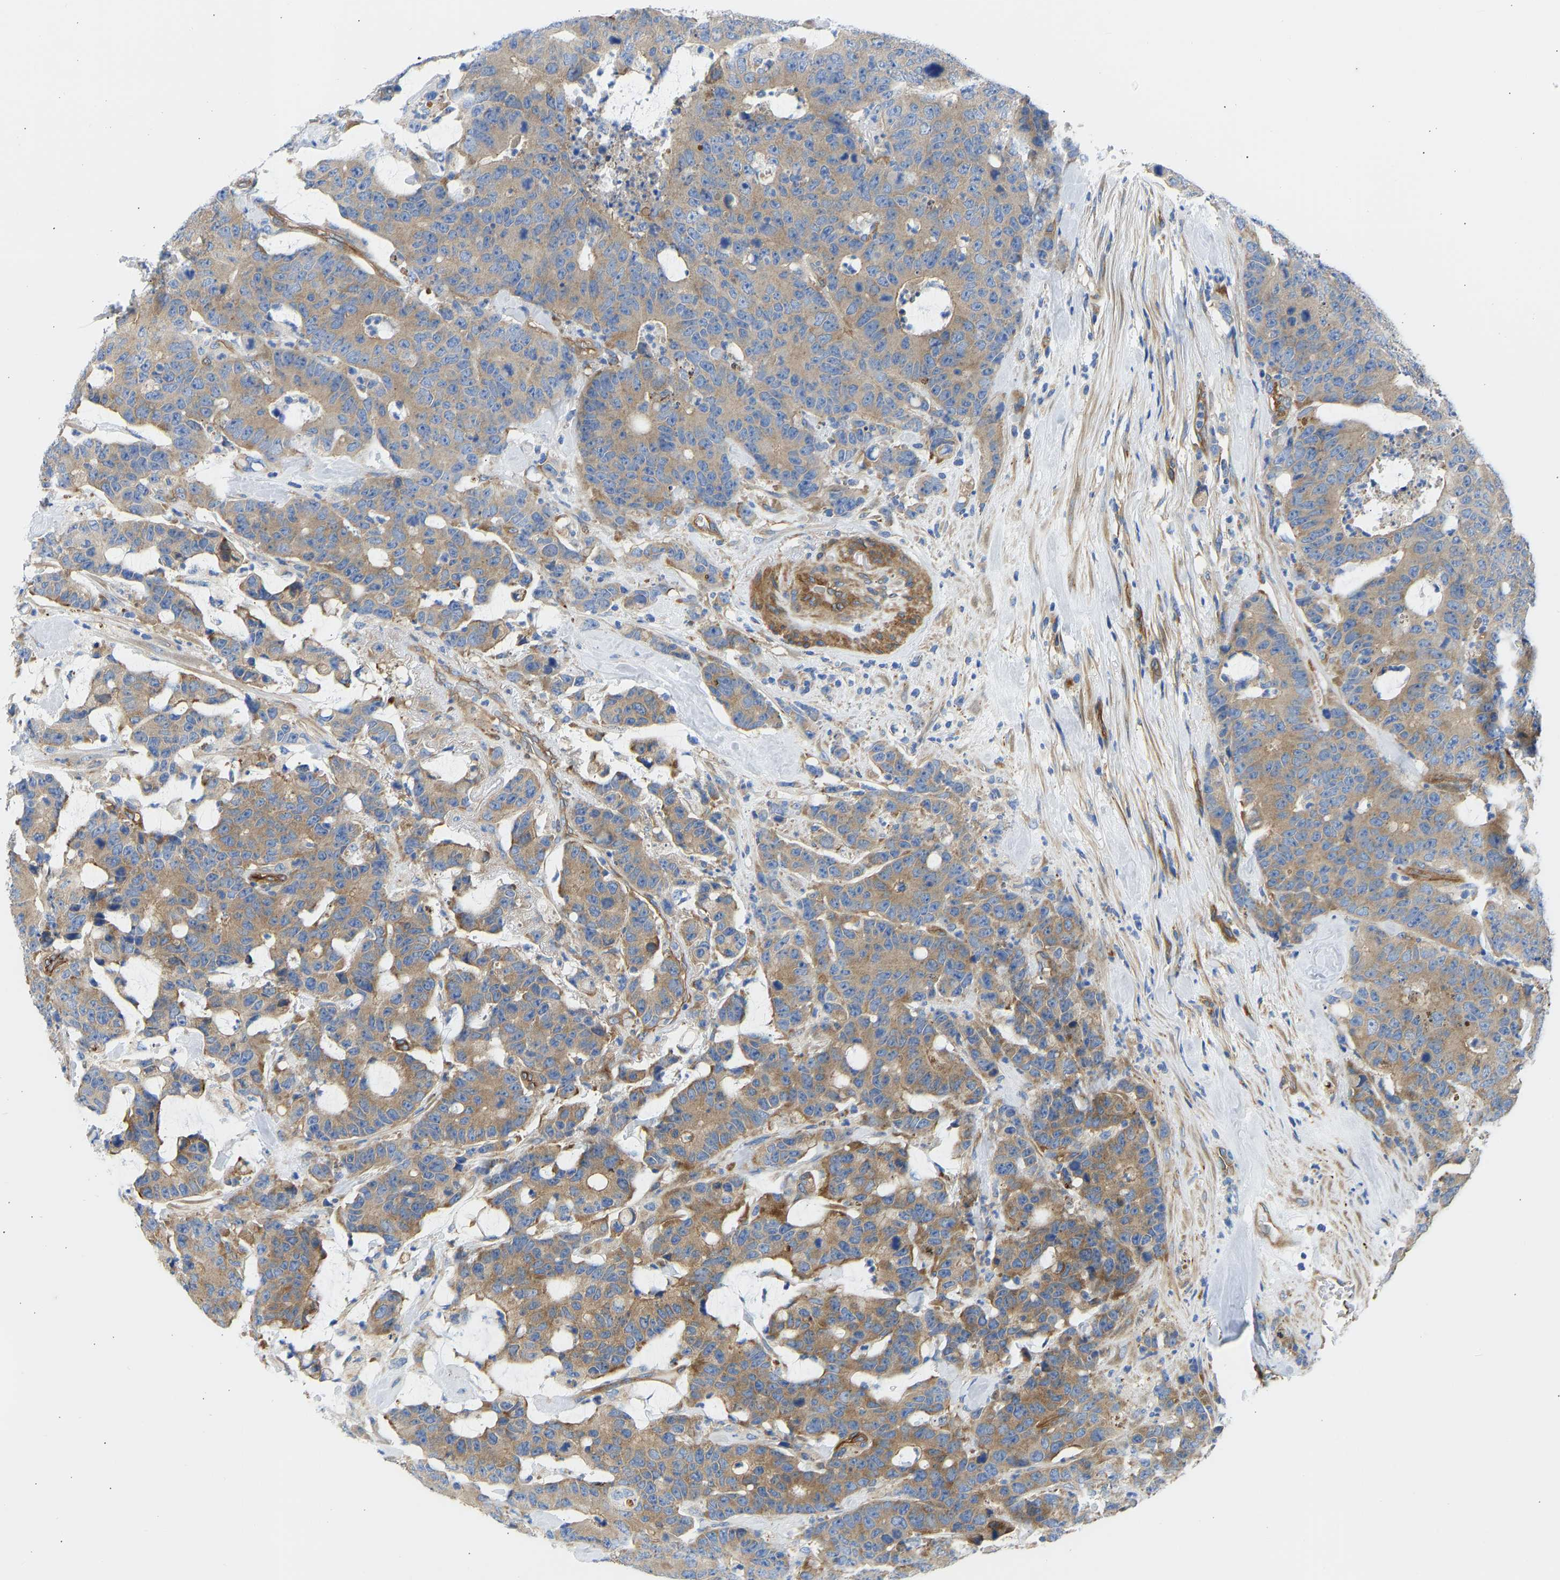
{"staining": {"intensity": "moderate", "quantity": ">75%", "location": "cytoplasmic/membranous"}, "tissue": "colorectal cancer", "cell_type": "Tumor cells", "image_type": "cancer", "snomed": [{"axis": "morphology", "description": "Adenocarcinoma, NOS"}, {"axis": "topography", "description": "Colon"}], "caption": "Colorectal cancer tissue exhibits moderate cytoplasmic/membranous positivity in approximately >75% of tumor cells, visualized by immunohistochemistry.", "gene": "MYO1C", "patient": {"sex": "female", "age": 86}}